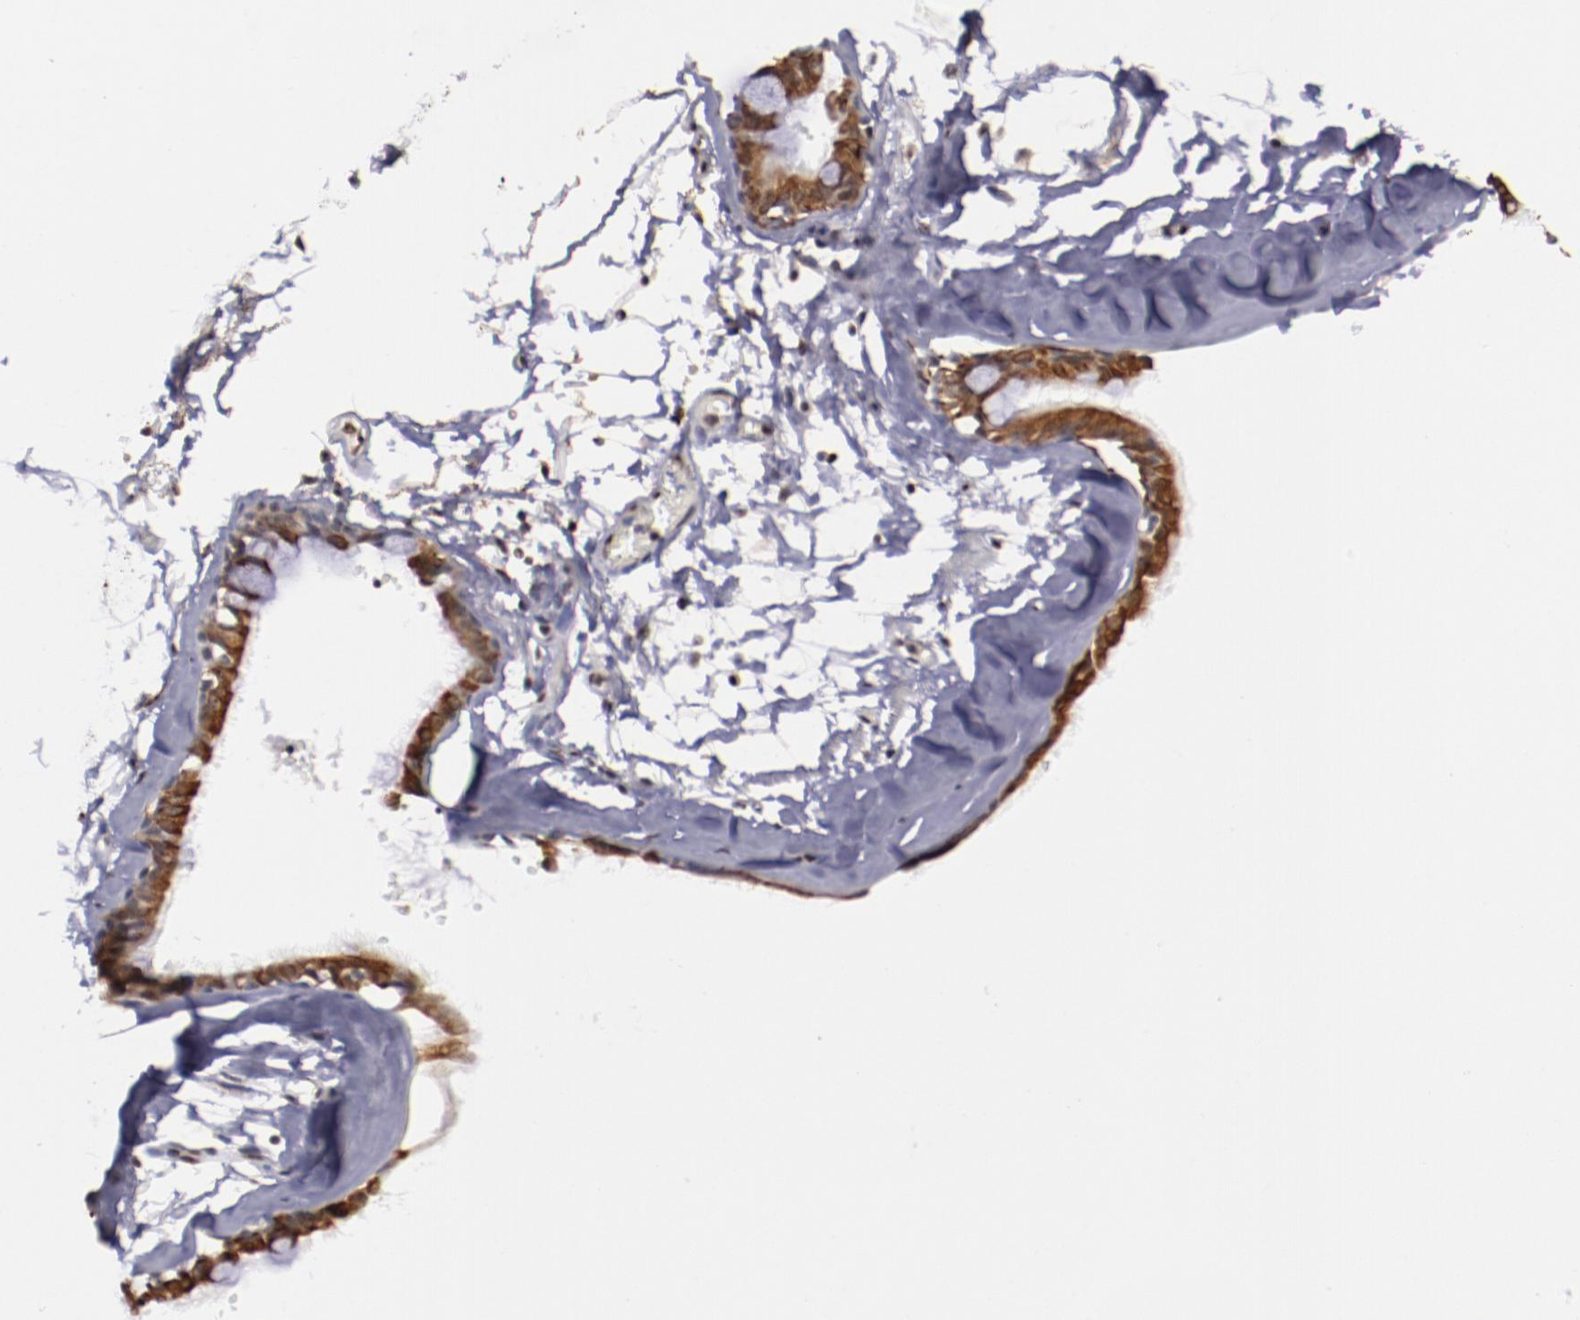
{"staining": {"intensity": "moderate", "quantity": "25%-75%", "location": "cytoplasmic/membranous,nuclear"}, "tissue": "bronchus", "cell_type": "Respiratory epithelial cells", "image_type": "normal", "snomed": [{"axis": "morphology", "description": "Normal tissue, NOS"}, {"axis": "topography", "description": "Bronchus"}, {"axis": "topography", "description": "Lung"}], "caption": "High-power microscopy captured an IHC image of normal bronchus, revealing moderate cytoplasmic/membranous,nuclear expression in about 25%-75% of respiratory epithelial cells. (DAB (3,3'-diaminobenzidine) IHC with brightfield microscopy, high magnification).", "gene": "DDX24", "patient": {"sex": "female", "age": 56}}